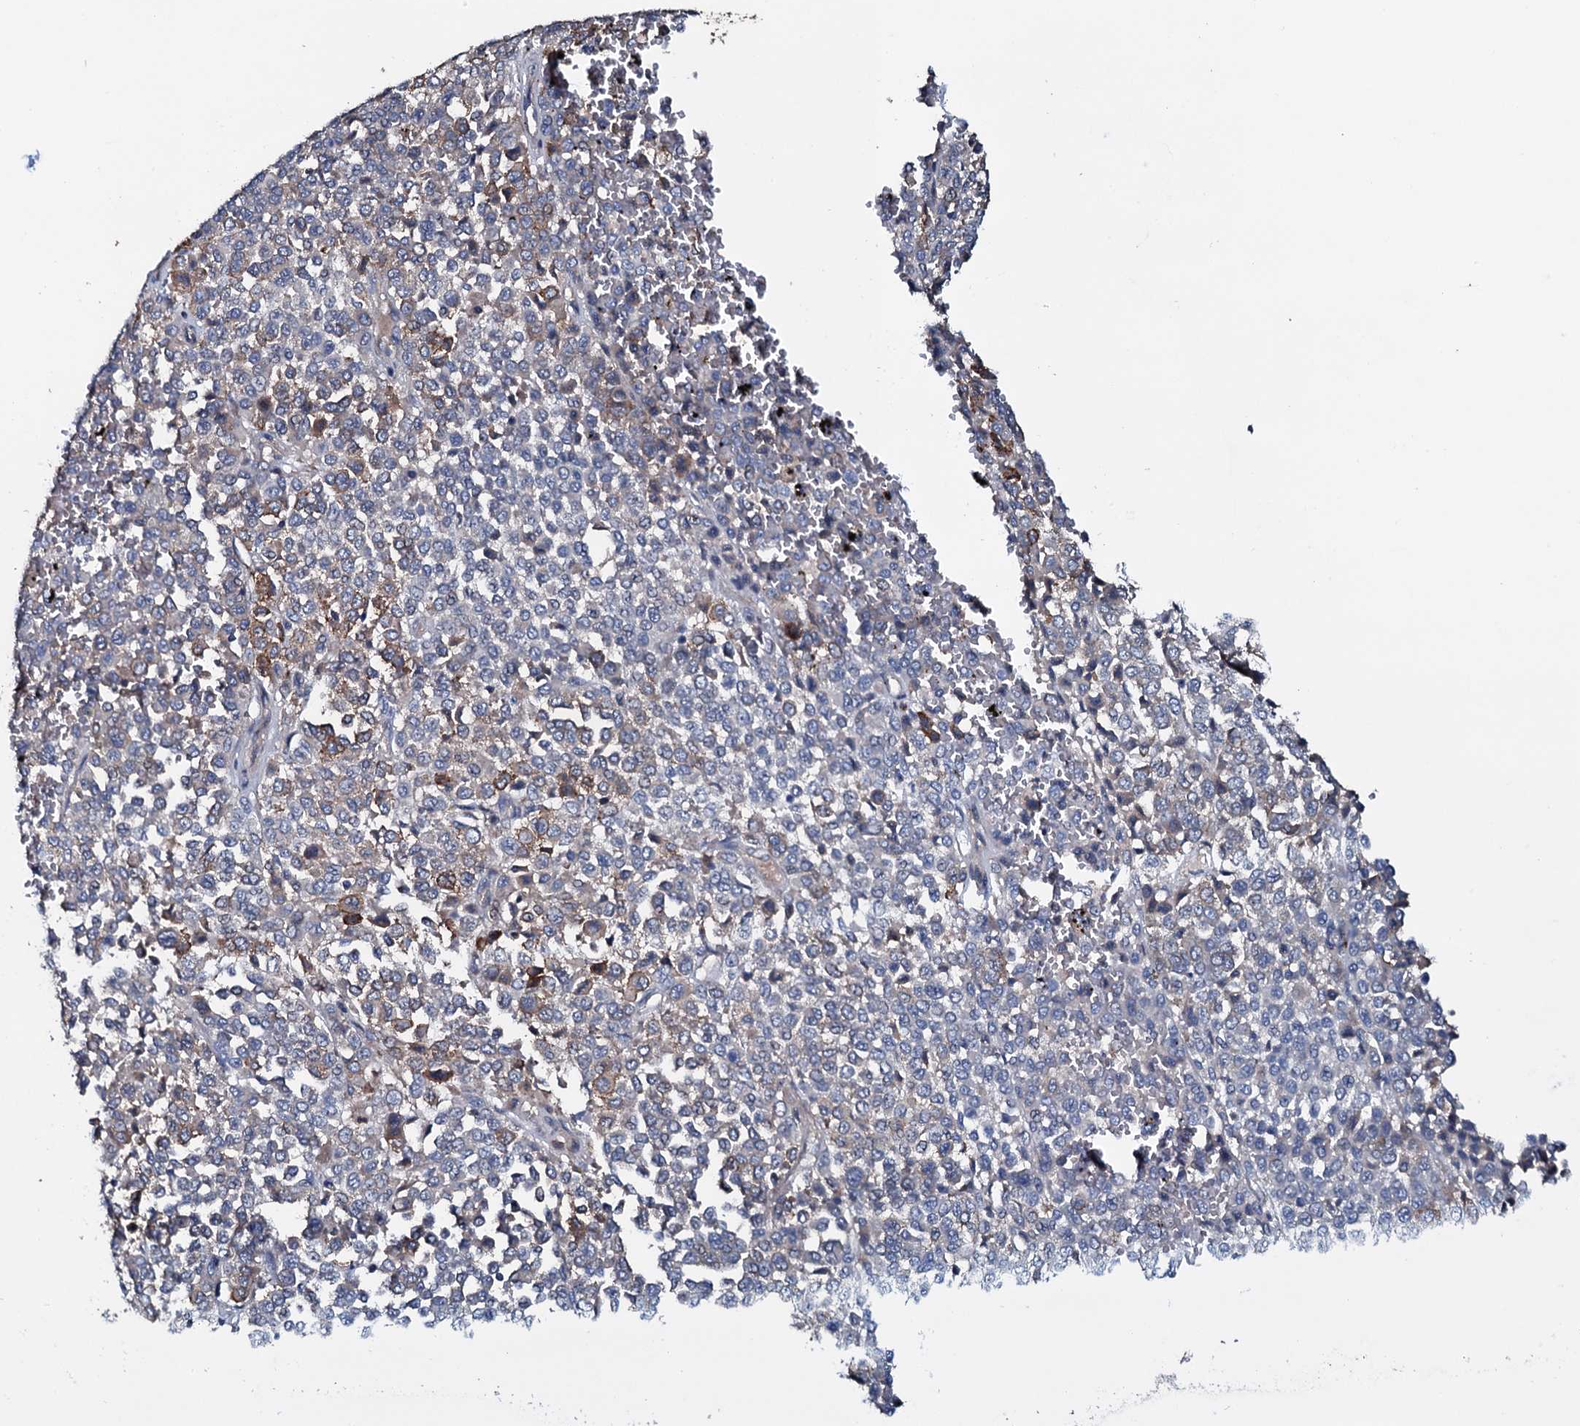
{"staining": {"intensity": "moderate", "quantity": "25%-75%", "location": "cytoplasmic/membranous"}, "tissue": "melanoma", "cell_type": "Tumor cells", "image_type": "cancer", "snomed": [{"axis": "morphology", "description": "Malignant melanoma, Metastatic site"}, {"axis": "topography", "description": "Pancreas"}], "caption": "Immunohistochemical staining of human melanoma demonstrates medium levels of moderate cytoplasmic/membranous protein expression in approximately 25%-75% of tumor cells.", "gene": "NEK1", "patient": {"sex": "female", "age": 30}}